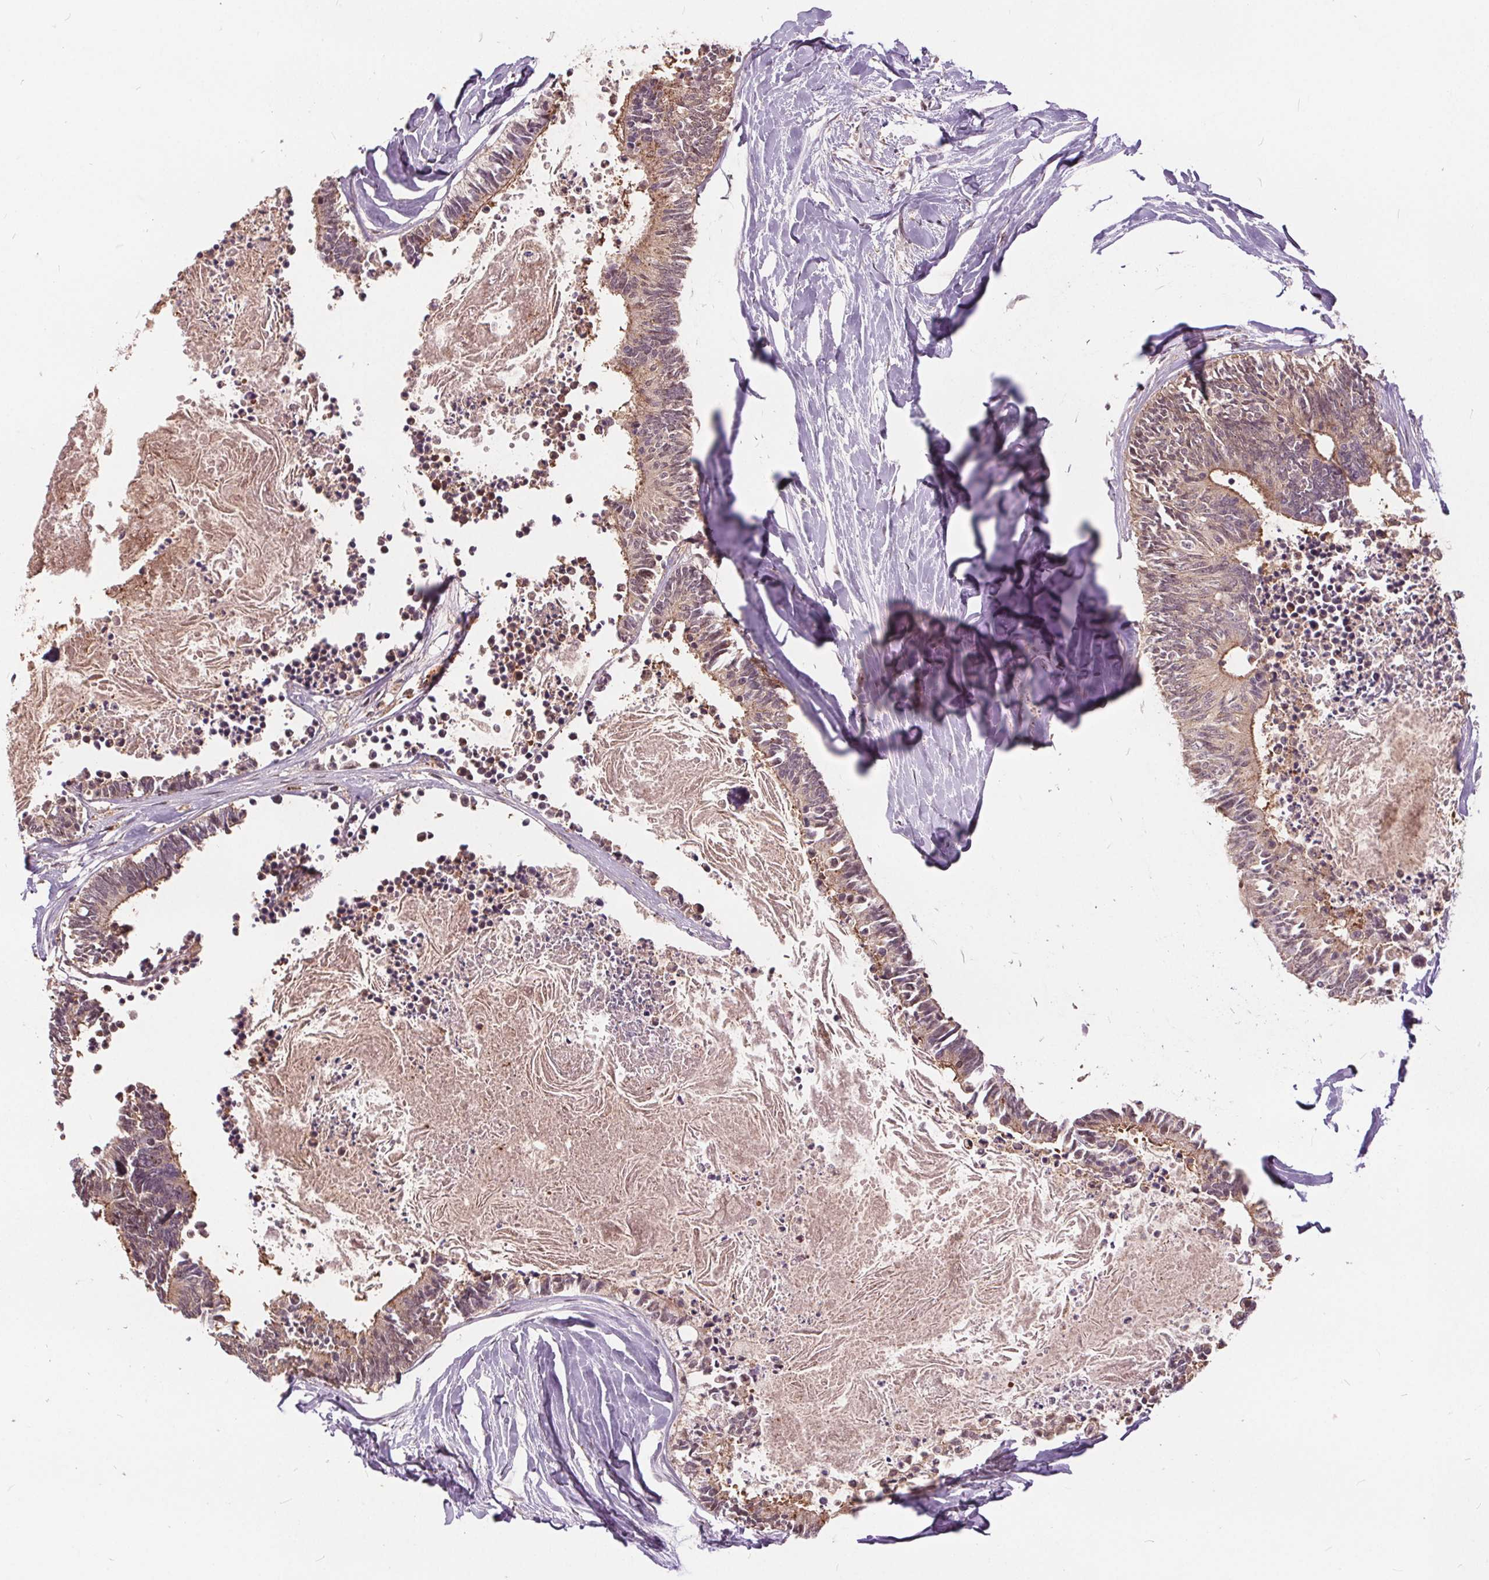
{"staining": {"intensity": "moderate", "quantity": "<25%", "location": "cytoplasmic/membranous"}, "tissue": "colorectal cancer", "cell_type": "Tumor cells", "image_type": "cancer", "snomed": [{"axis": "morphology", "description": "Adenocarcinoma, NOS"}, {"axis": "topography", "description": "Colon"}, {"axis": "topography", "description": "Rectum"}], "caption": "The image demonstrates a brown stain indicating the presence of a protein in the cytoplasmic/membranous of tumor cells in colorectal adenocarcinoma.", "gene": "HIF1AN", "patient": {"sex": "male", "age": 57}}